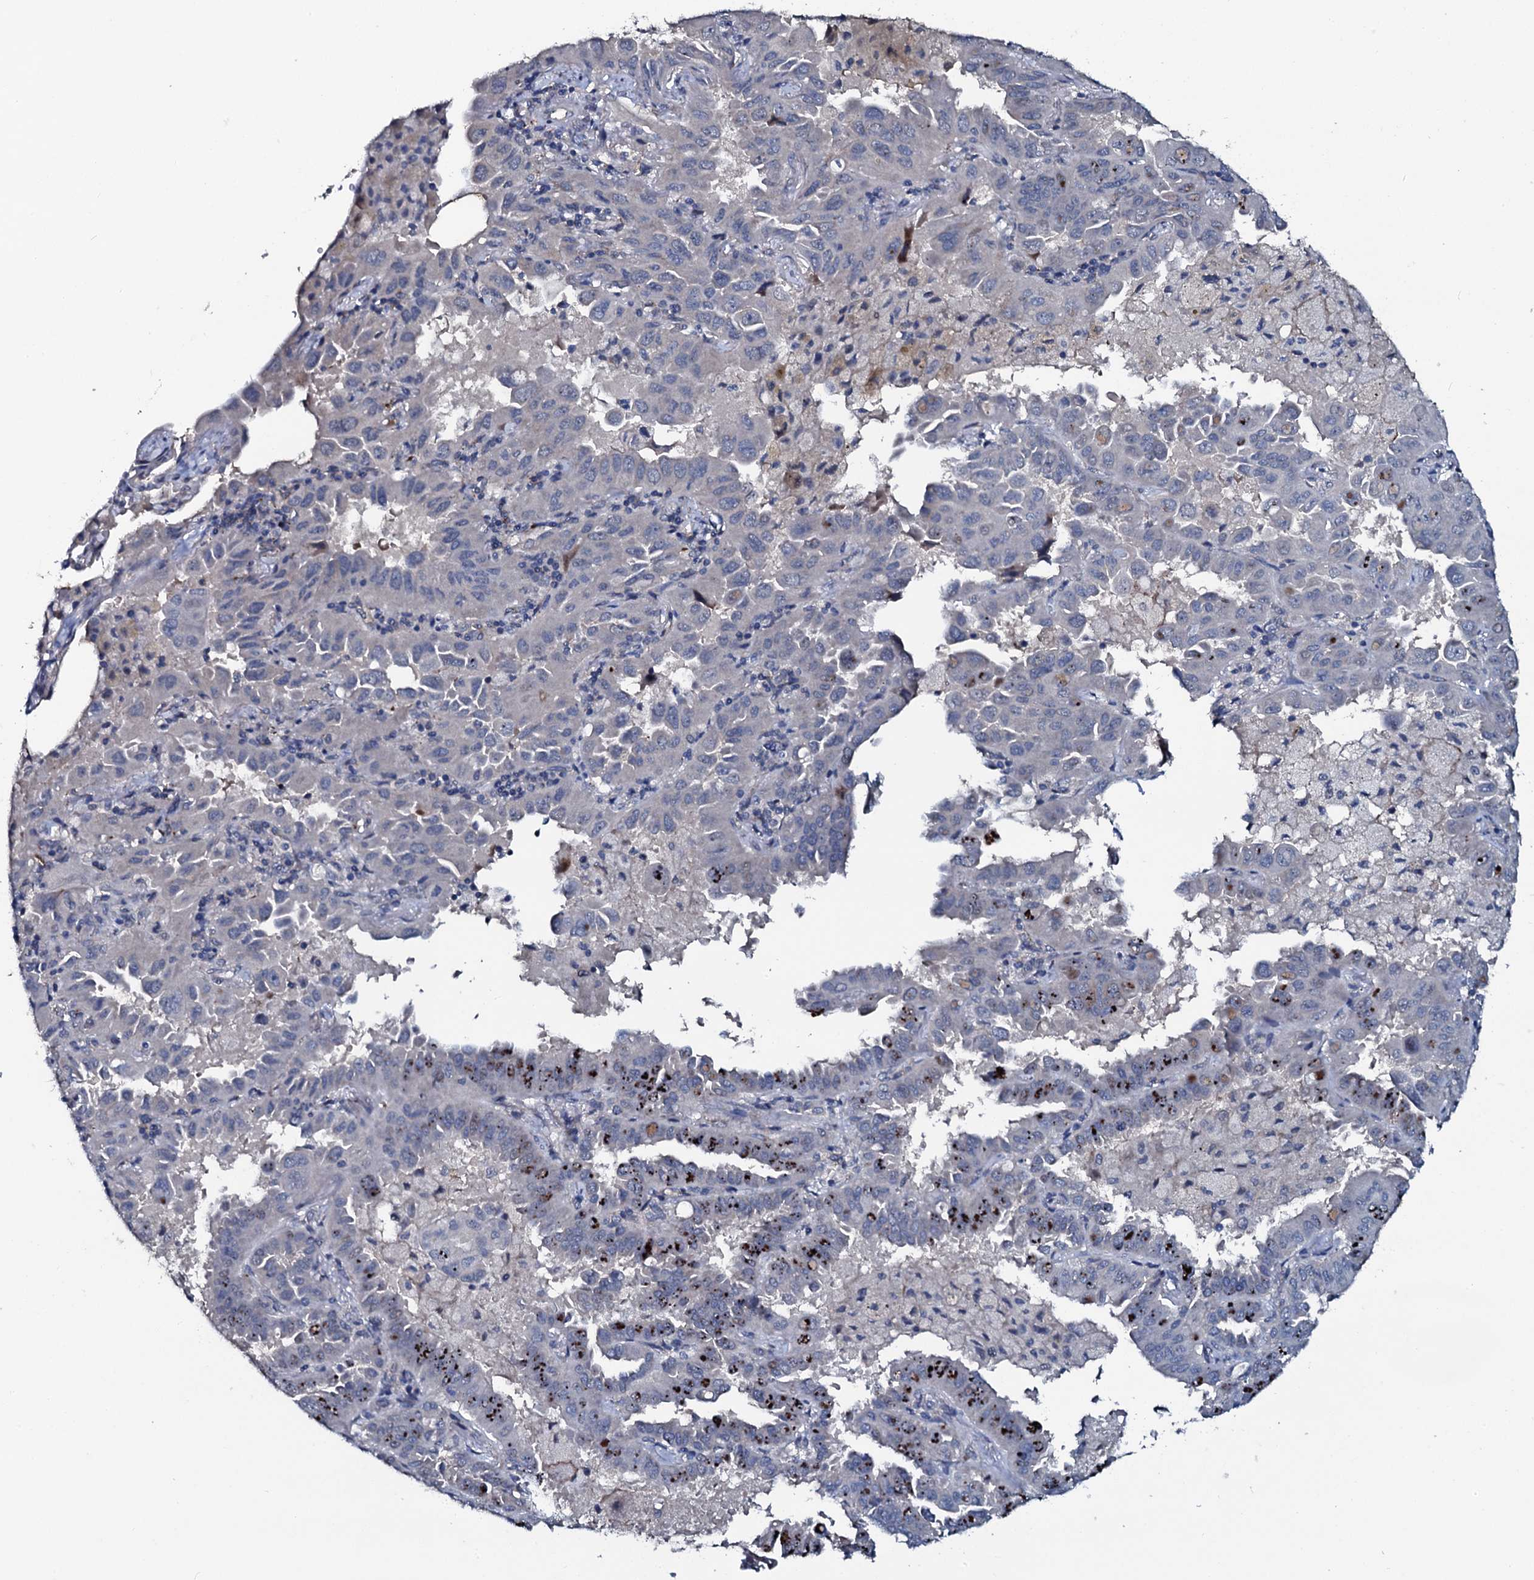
{"staining": {"intensity": "negative", "quantity": "none", "location": "none"}, "tissue": "lung cancer", "cell_type": "Tumor cells", "image_type": "cancer", "snomed": [{"axis": "morphology", "description": "Adenocarcinoma, NOS"}, {"axis": "topography", "description": "Lung"}], "caption": "The immunohistochemistry photomicrograph has no significant expression in tumor cells of lung cancer tissue. (Brightfield microscopy of DAB (3,3'-diaminobenzidine) immunohistochemistry at high magnification).", "gene": "IL12B", "patient": {"sex": "male", "age": 64}}